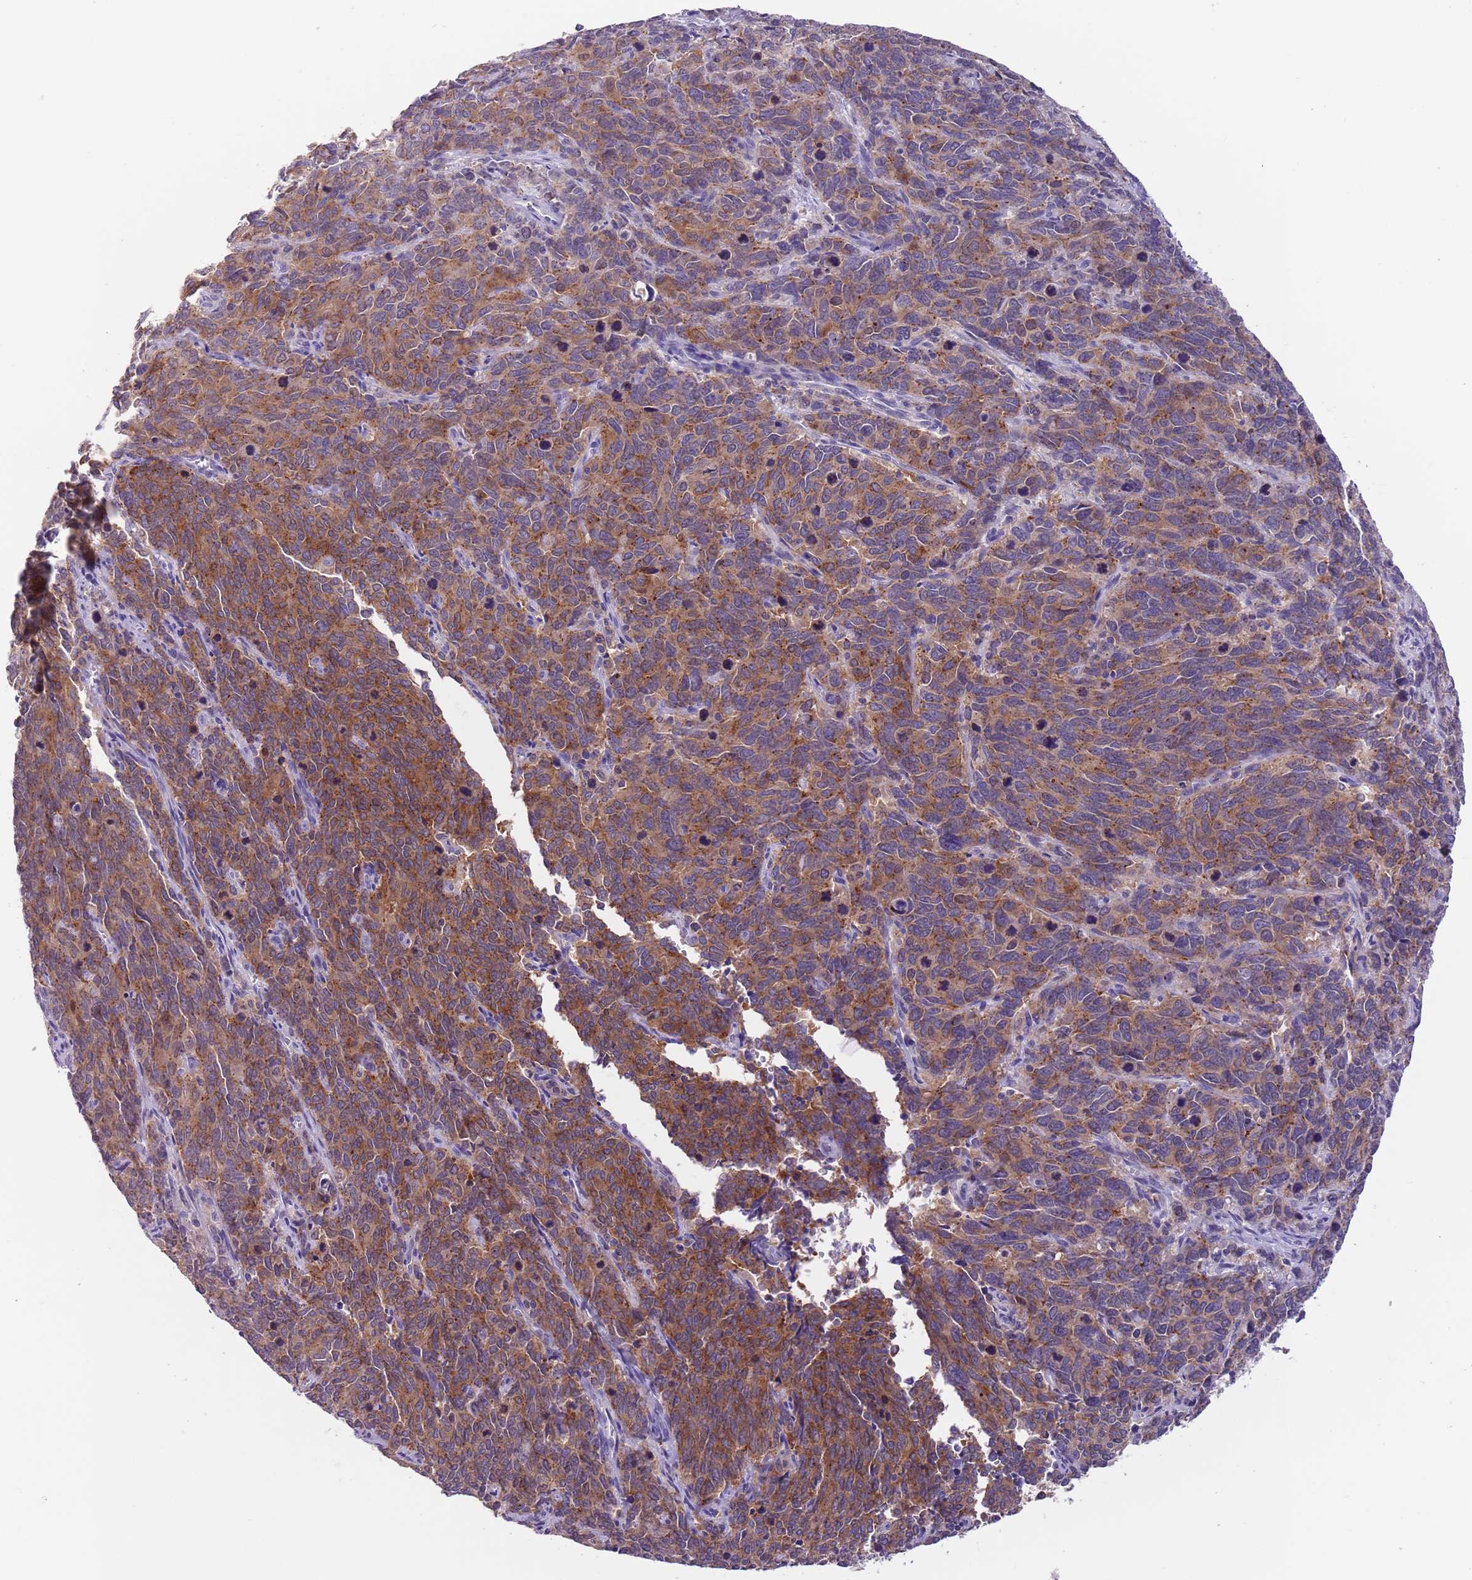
{"staining": {"intensity": "strong", "quantity": ">75%", "location": "cytoplasmic/membranous"}, "tissue": "cervical cancer", "cell_type": "Tumor cells", "image_type": "cancer", "snomed": [{"axis": "morphology", "description": "Squamous cell carcinoma, NOS"}, {"axis": "topography", "description": "Cervix"}], "caption": "Brown immunohistochemical staining in human squamous cell carcinoma (cervical) demonstrates strong cytoplasmic/membranous expression in approximately >75% of tumor cells.", "gene": "PFKFB2", "patient": {"sex": "female", "age": 60}}